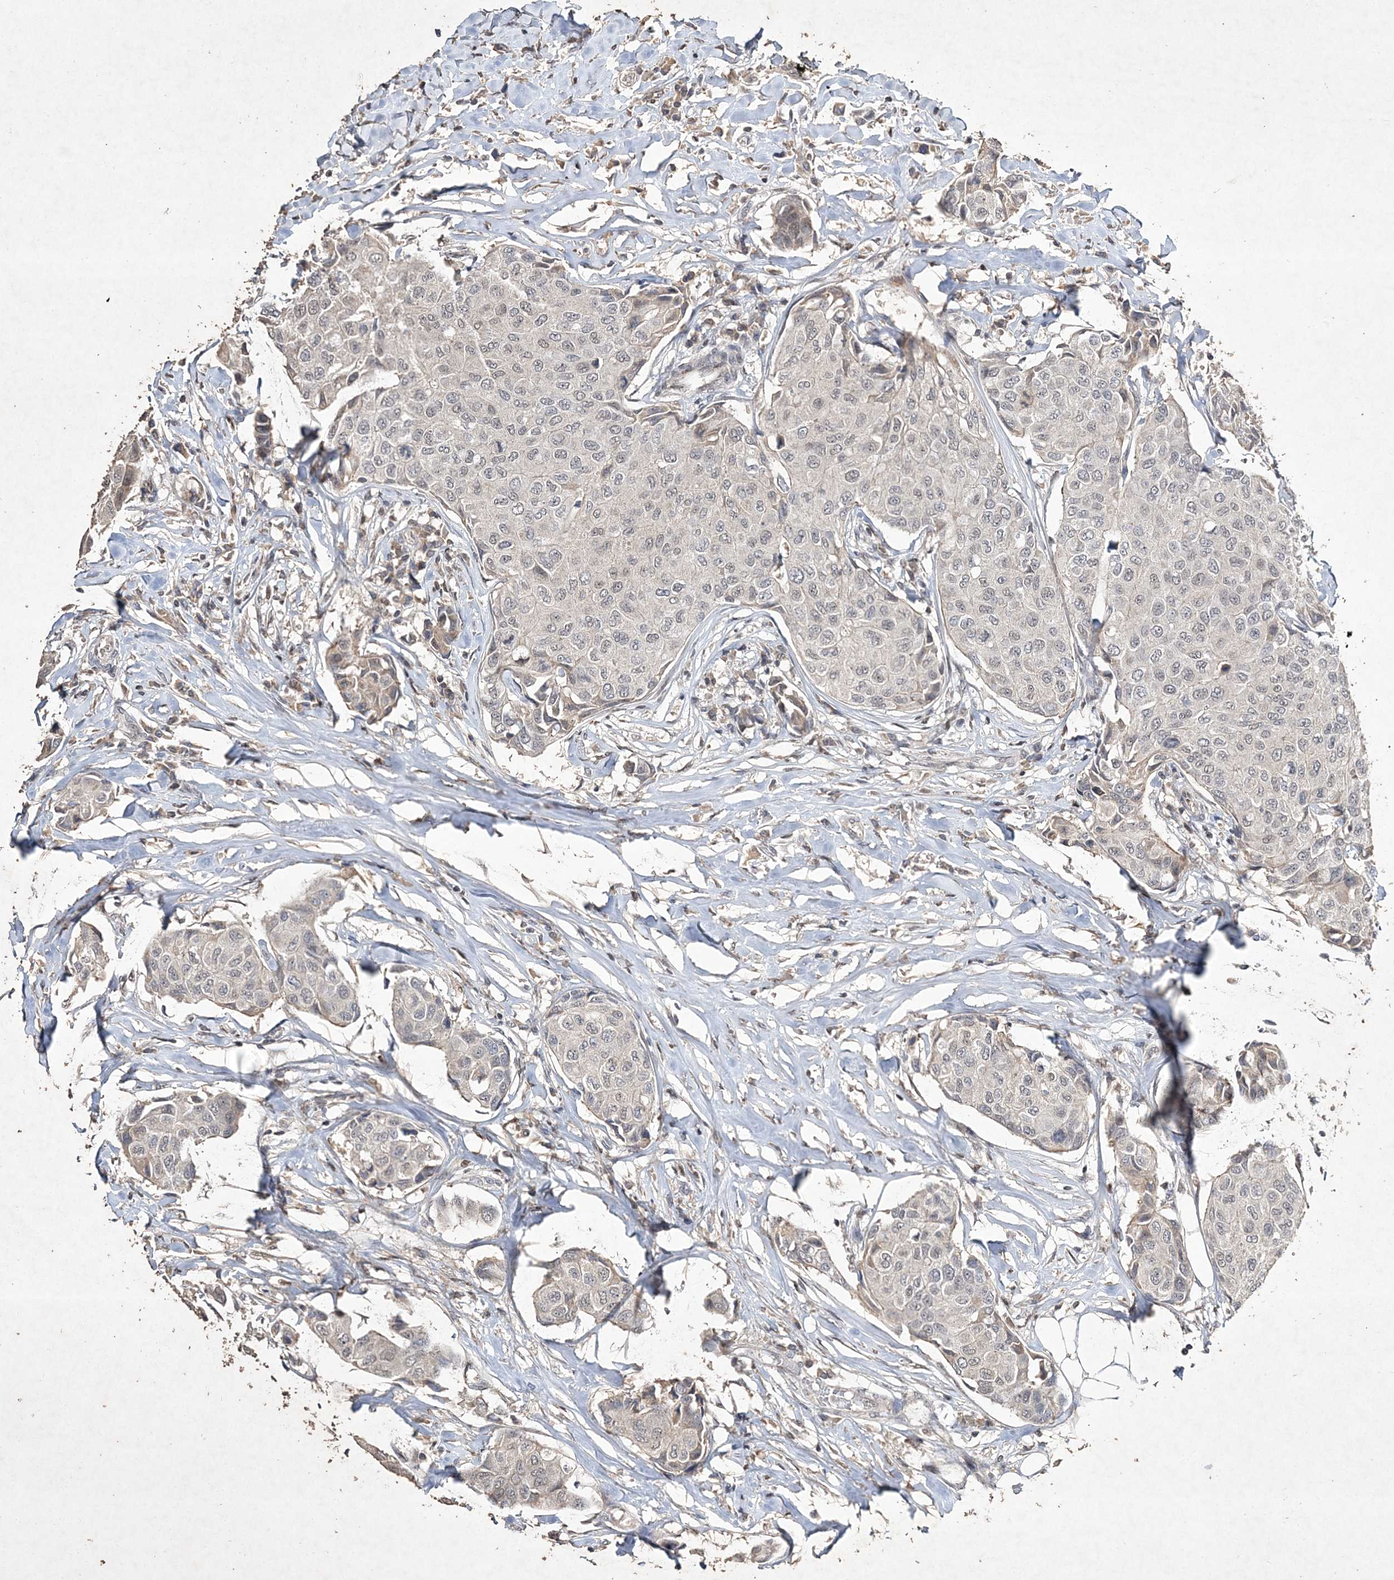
{"staining": {"intensity": "negative", "quantity": "none", "location": "none"}, "tissue": "breast cancer", "cell_type": "Tumor cells", "image_type": "cancer", "snomed": [{"axis": "morphology", "description": "Duct carcinoma"}, {"axis": "topography", "description": "Breast"}], "caption": "The IHC micrograph has no significant staining in tumor cells of breast cancer tissue.", "gene": "C3orf38", "patient": {"sex": "female", "age": 80}}